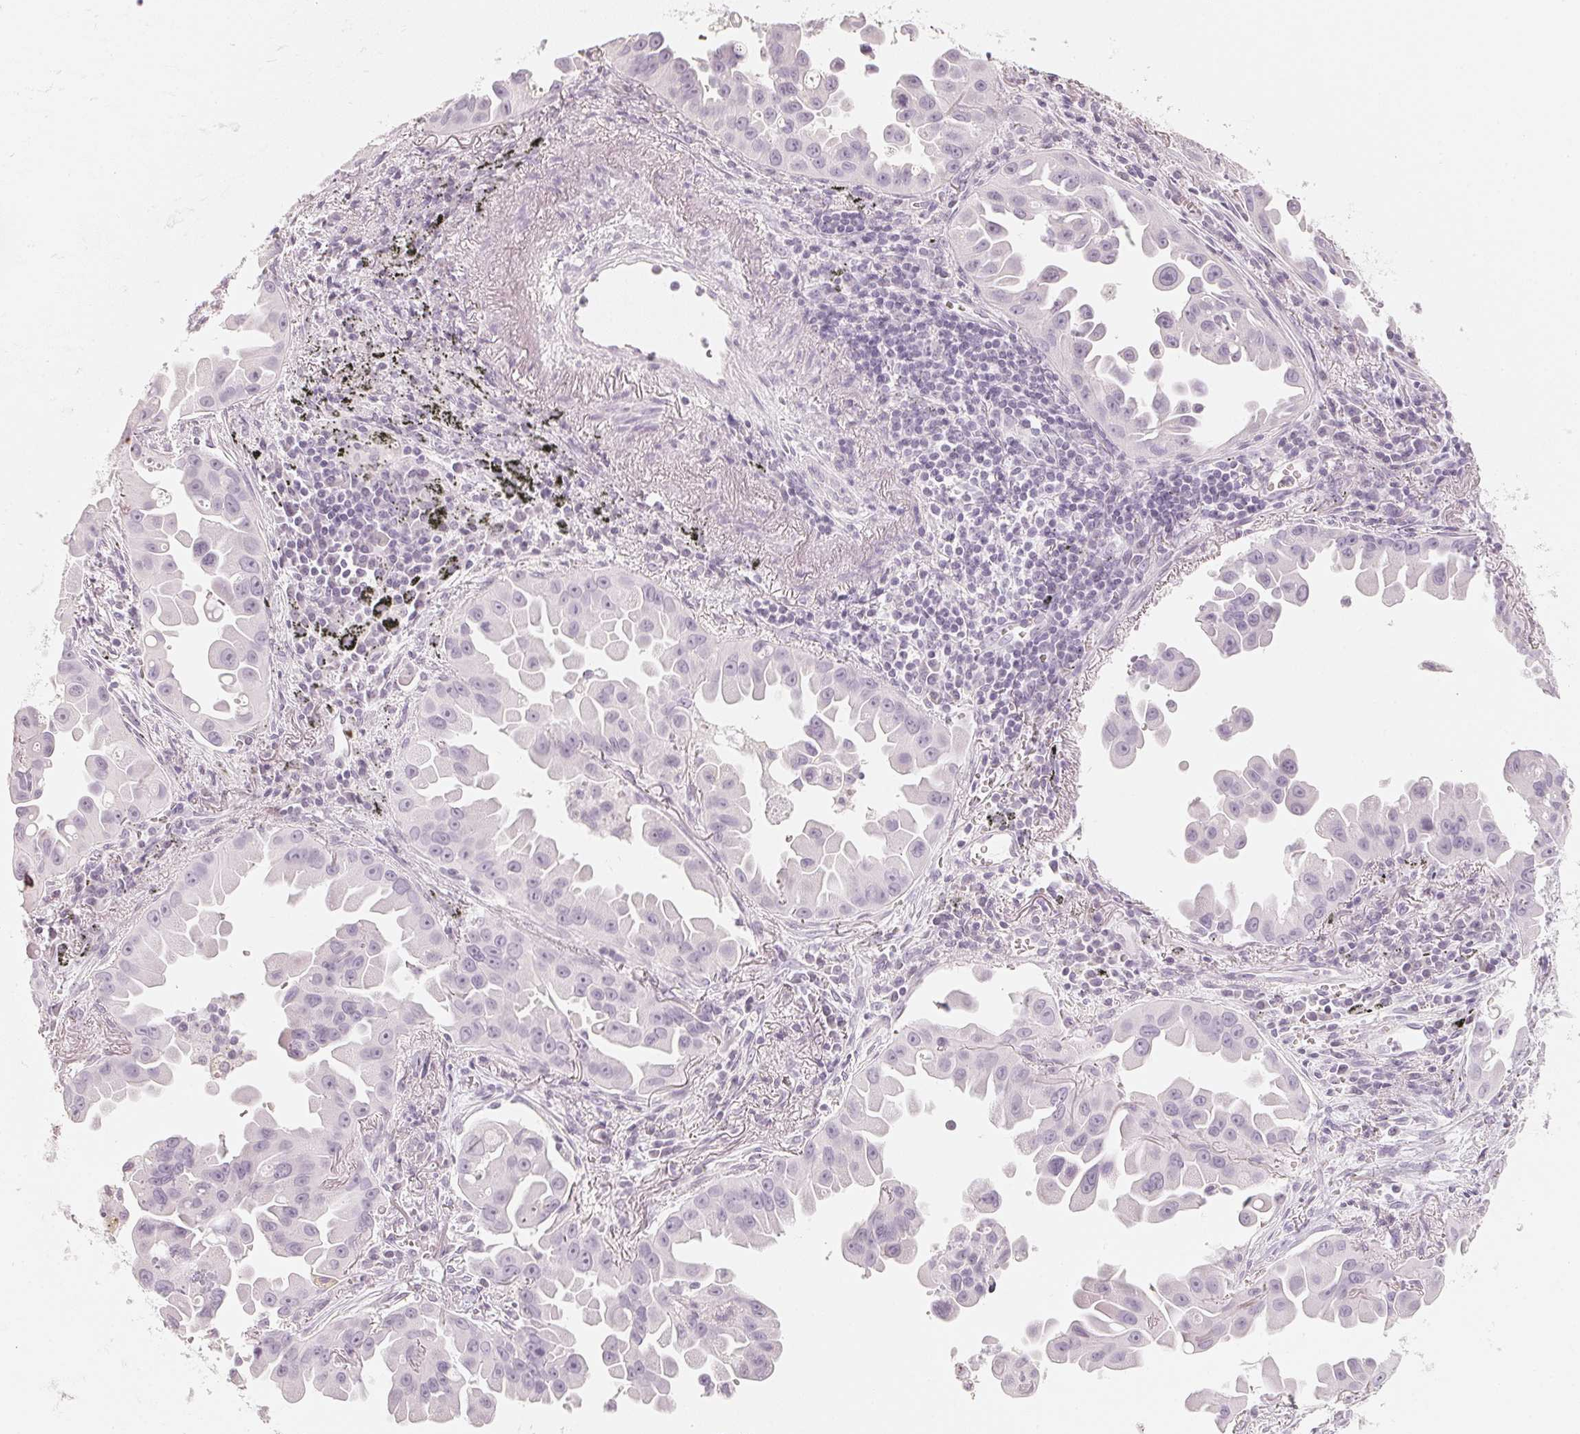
{"staining": {"intensity": "negative", "quantity": "none", "location": "none"}, "tissue": "lung cancer", "cell_type": "Tumor cells", "image_type": "cancer", "snomed": [{"axis": "morphology", "description": "Adenocarcinoma, NOS"}, {"axis": "topography", "description": "Lung"}], "caption": "The photomicrograph exhibits no staining of tumor cells in lung cancer.", "gene": "SLC22A8", "patient": {"sex": "male", "age": 68}}